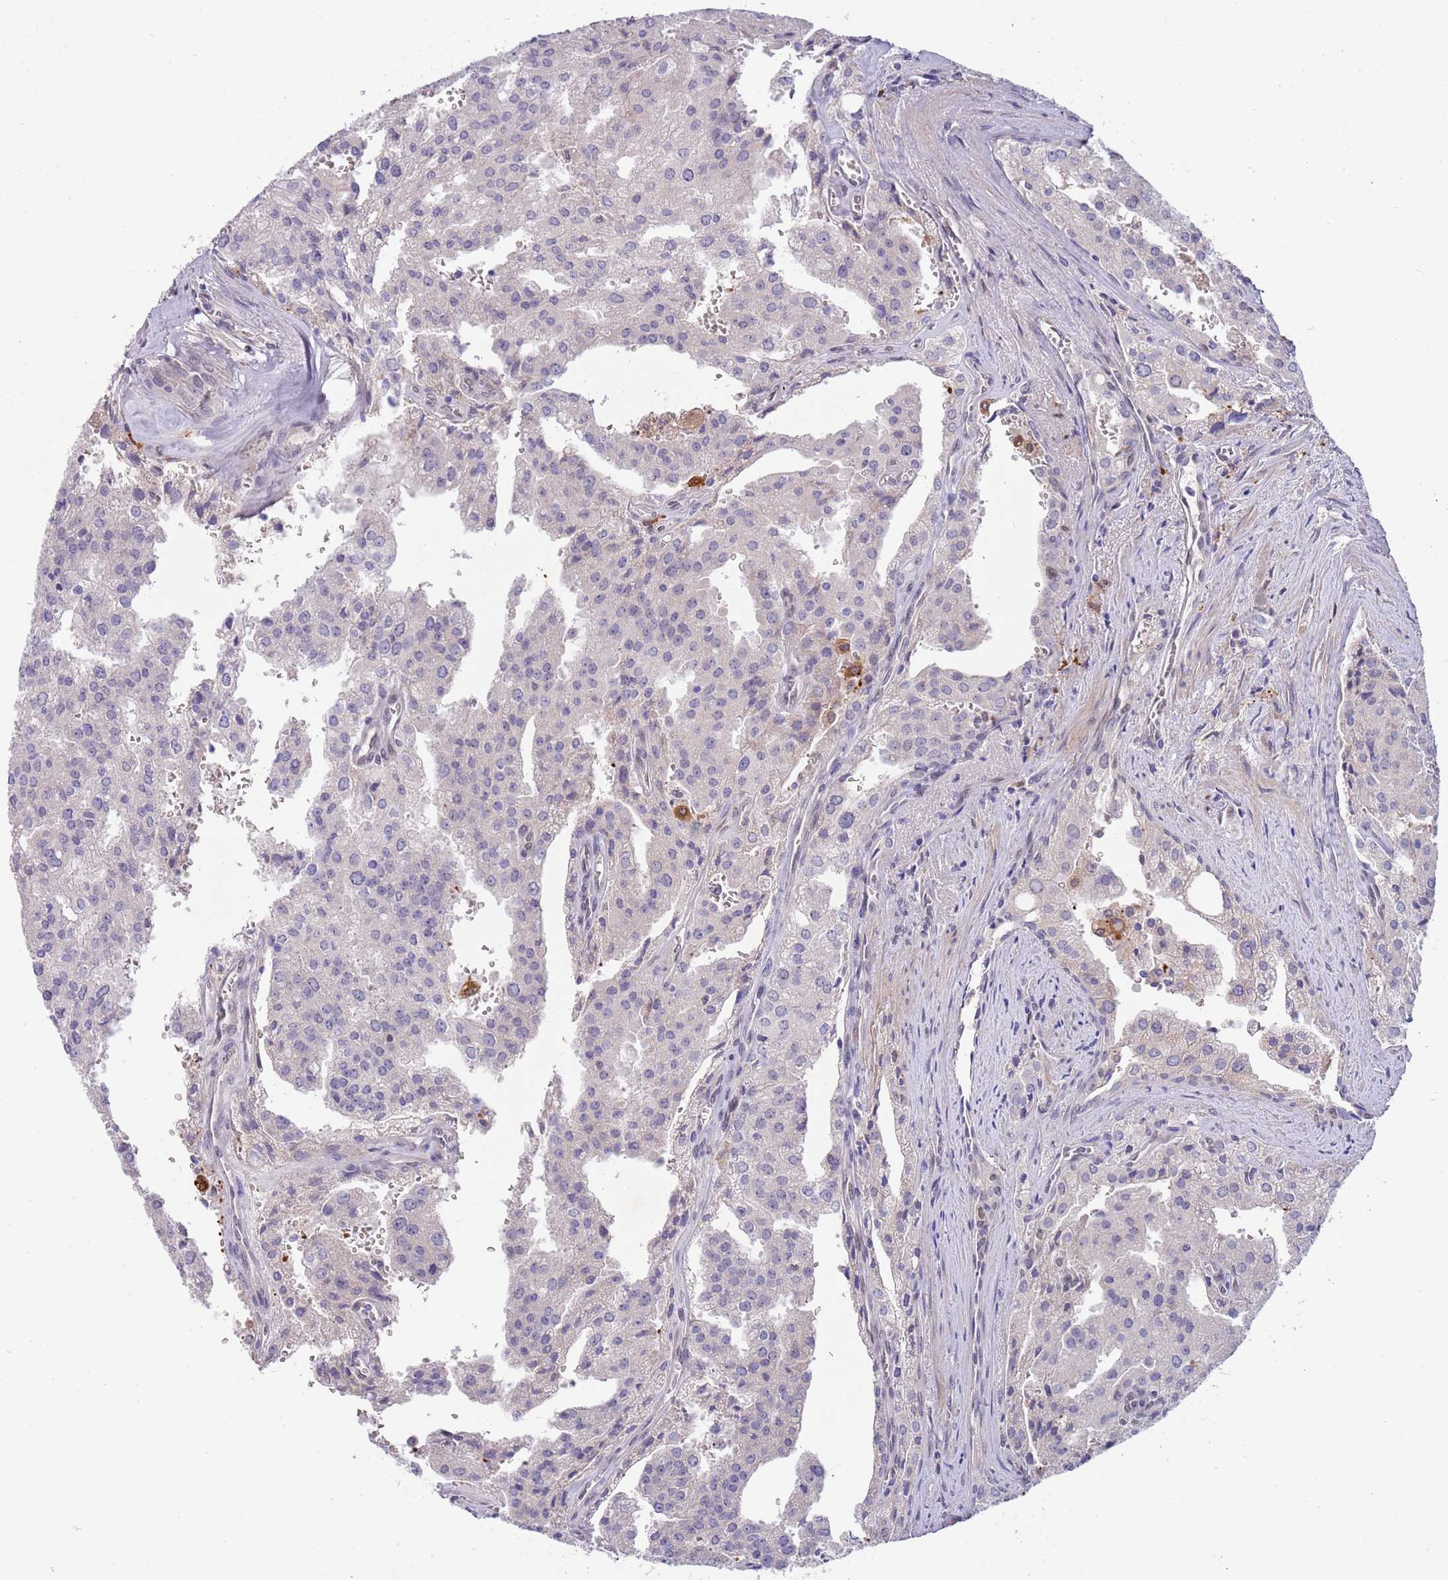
{"staining": {"intensity": "negative", "quantity": "none", "location": "none"}, "tissue": "prostate cancer", "cell_type": "Tumor cells", "image_type": "cancer", "snomed": [{"axis": "morphology", "description": "Adenocarcinoma, High grade"}, {"axis": "topography", "description": "Prostate"}], "caption": "The photomicrograph displays no significant staining in tumor cells of prostate cancer.", "gene": "NLRP6", "patient": {"sex": "male", "age": 68}}